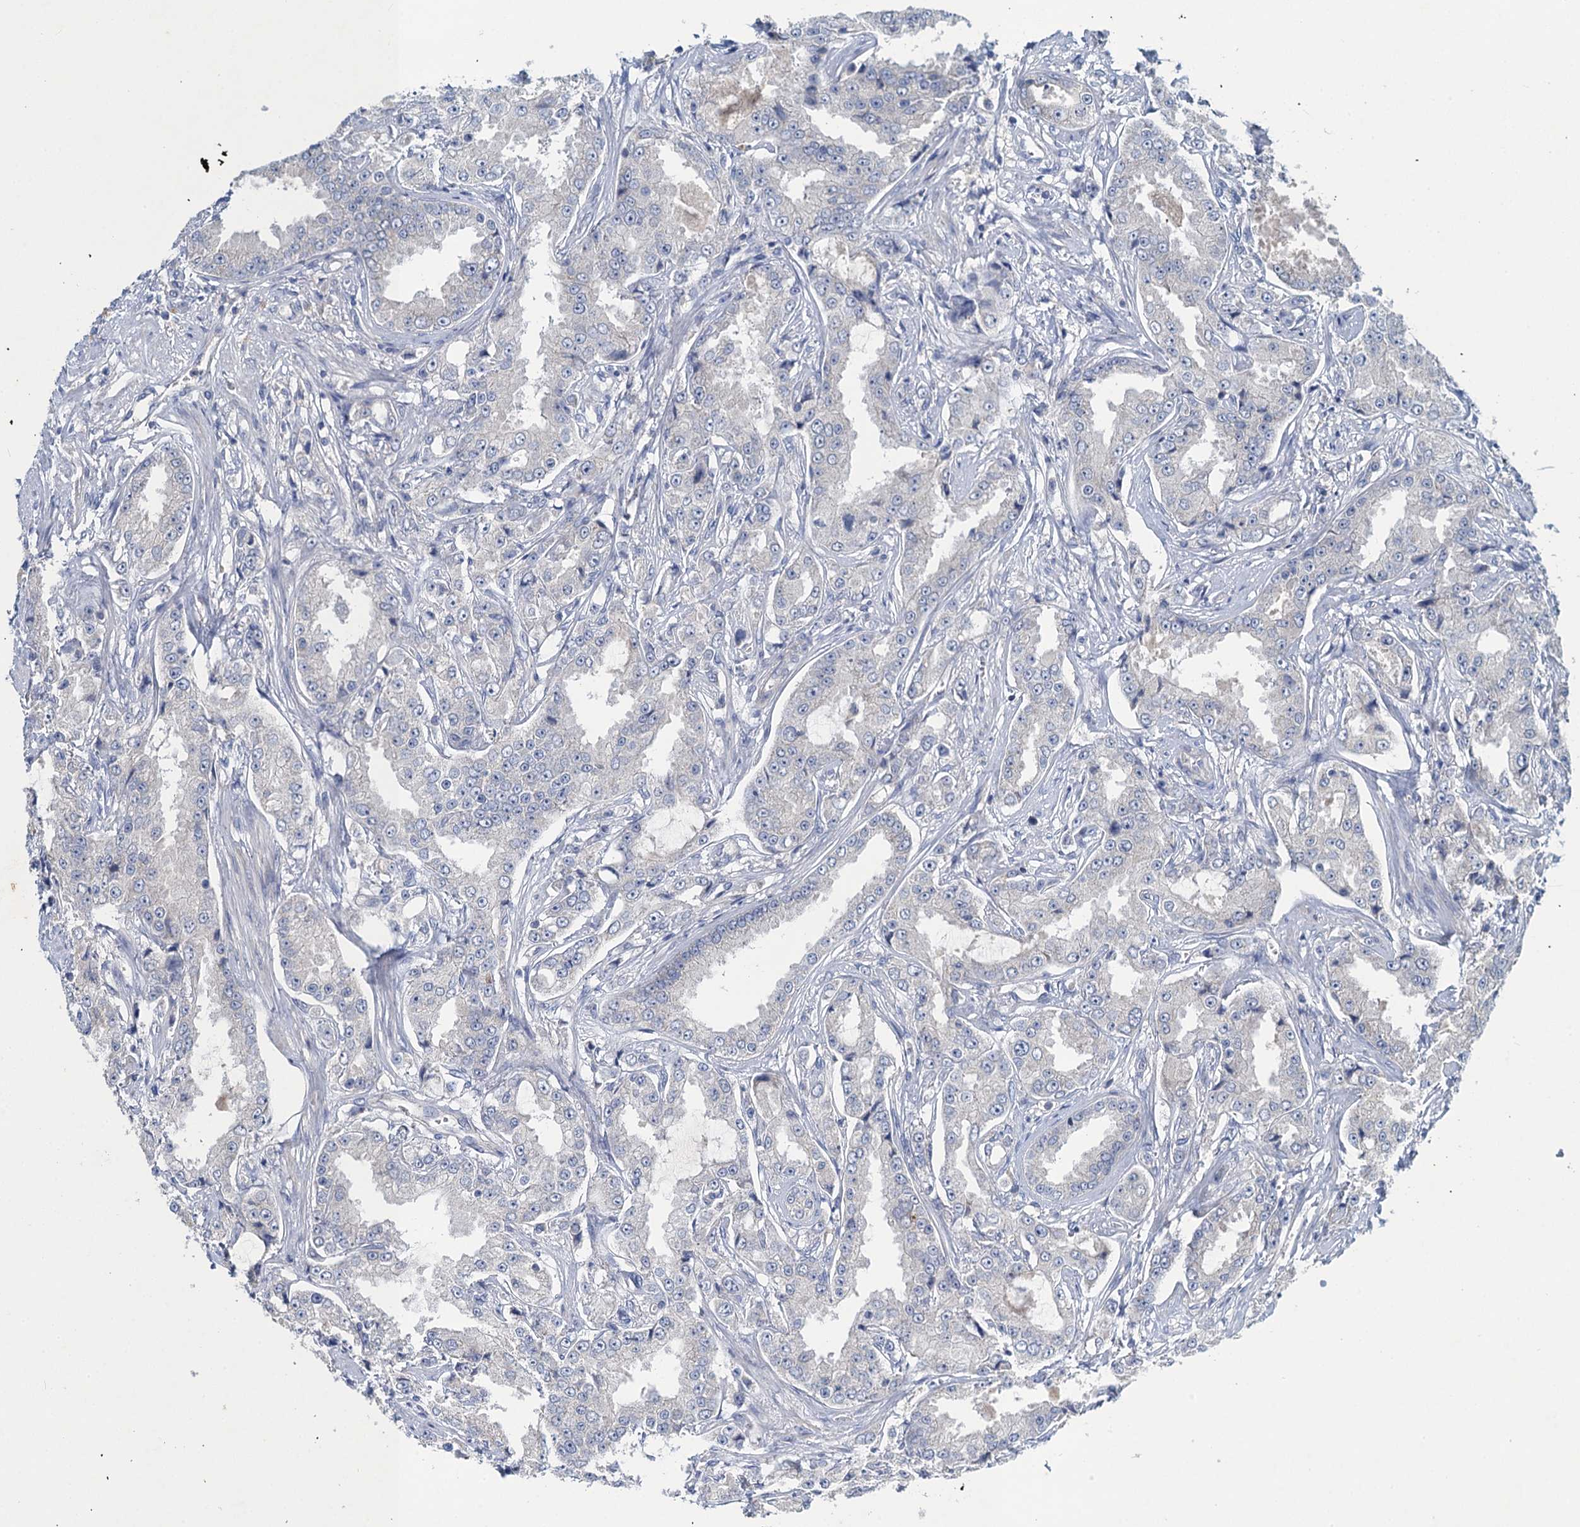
{"staining": {"intensity": "negative", "quantity": "none", "location": "none"}, "tissue": "prostate cancer", "cell_type": "Tumor cells", "image_type": "cancer", "snomed": [{"axis": "morphology", "description": "Adenocarcinoma, High grade"}, {"axis": "topography", "description": "Prostate"}], "caption": "The image exhibits no significant expression in tumor cells of prostate cancer (high-grade adenocarcinoma). (DAB (3,3'-diaminobenzidine) IHC visualized using brightfield microscopy, high magnification).", "gene": "SNAP29", "patient": {"sex": "male", "age": 73}}